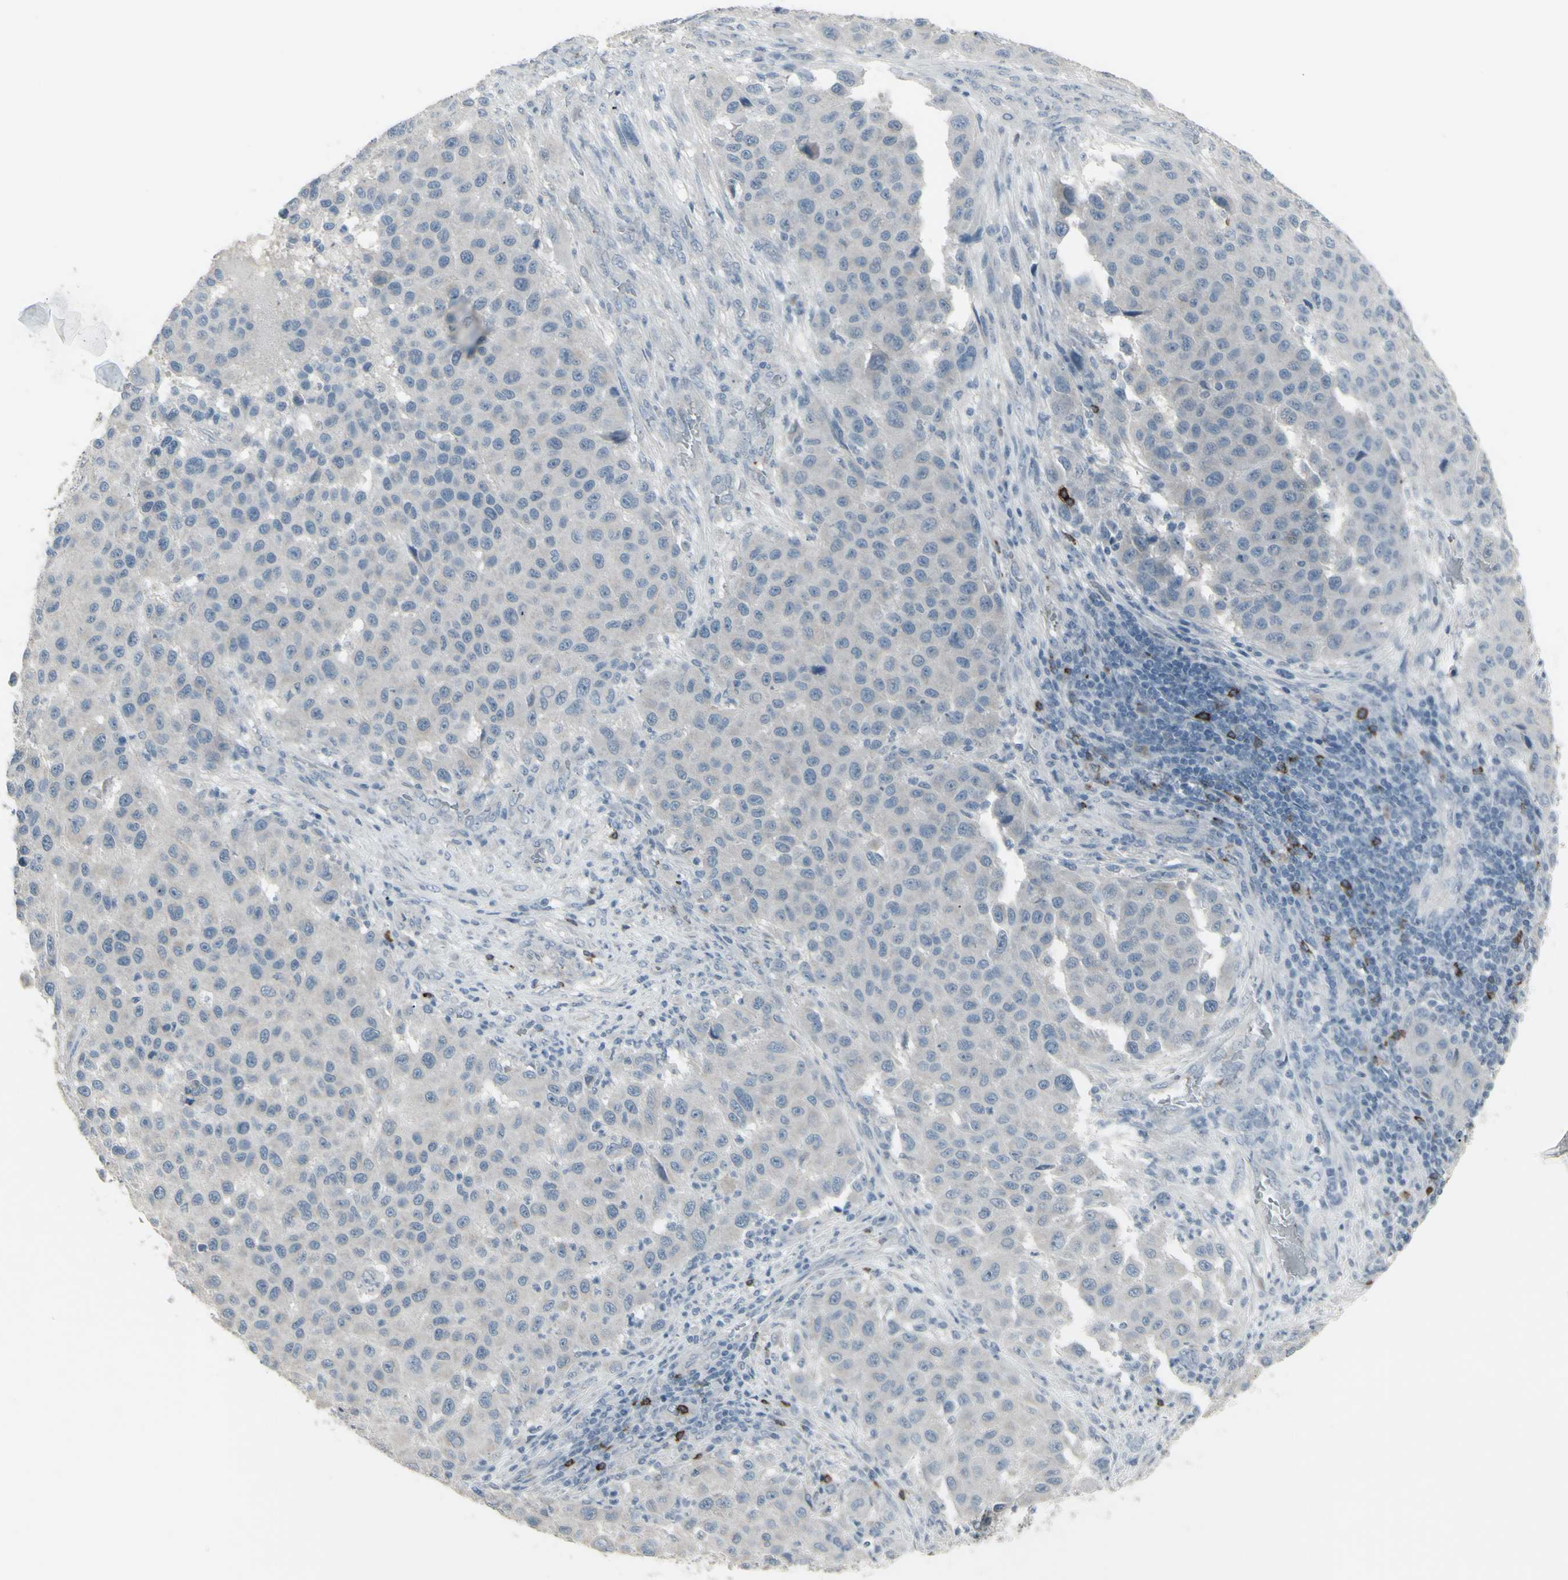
{"staining": {"intensity": "negative", "quantity": "none", "location": "none"}, "tissue": "melanoma", "cell_type": "Tumor cells", "image_type": "cancer", "snomed": [{"axis": "morphology", "description": "Malignant melanoma, Metastatic site"}, {"axis": "topography", "description": "Lymph node"}], "caption": "DAB (3,3'-diaminobenzidine) immunohistochemical staining of human malignant melanoma (metastatic site) shows no significant expression in tumor cells. The staining is performed using DAB (3,3'-diaminobenzidine) brown chromogen with nuclei counter-stained in using hematoxylin.", "gene": "CD79B", "patient": {"sex": "male", "age": 61}}